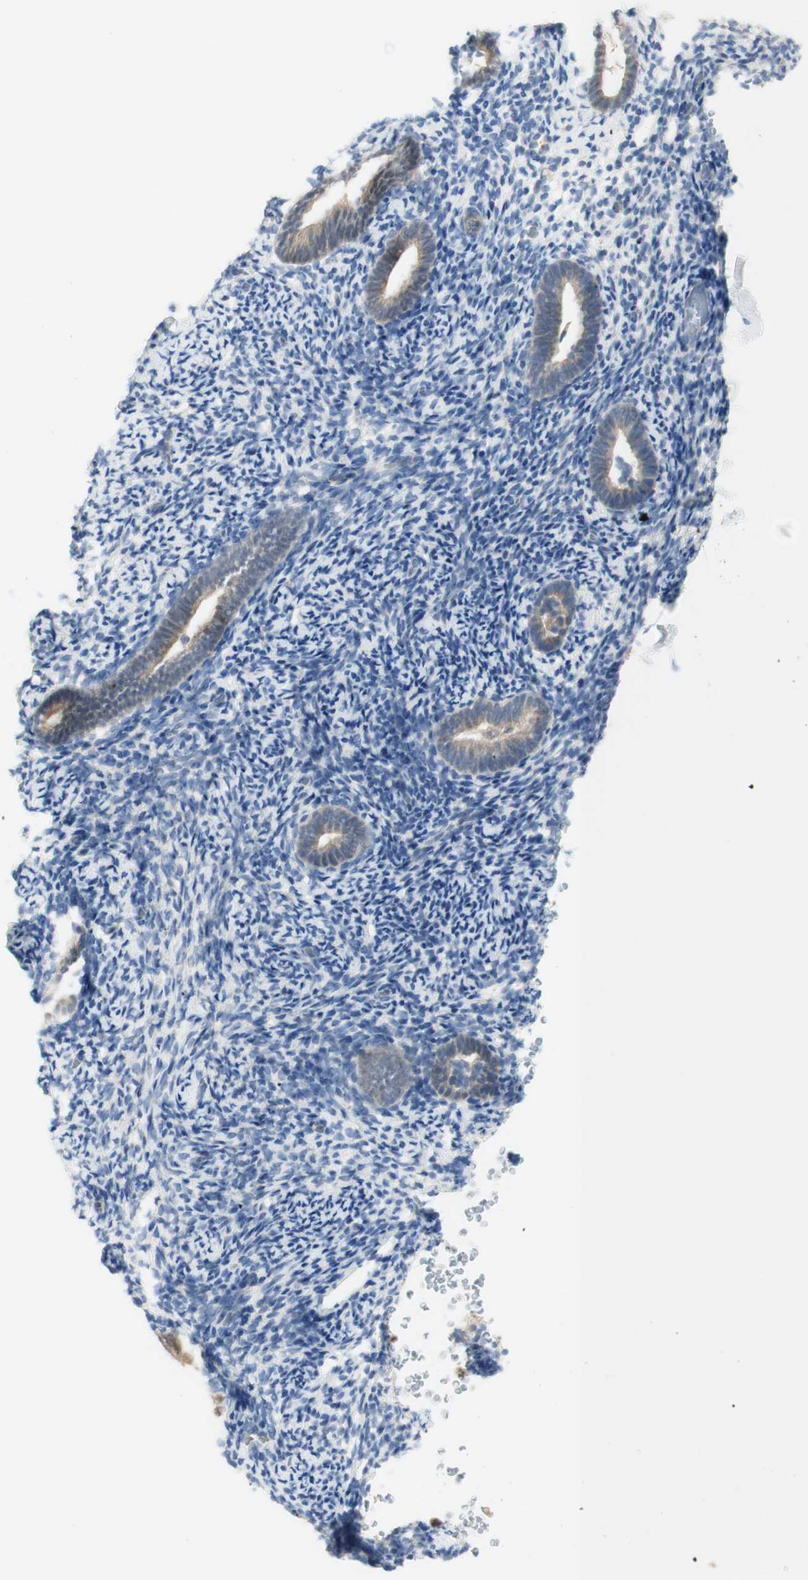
{"staining": {"intensity": "weak", "quantity": "<25%", "location": "nuclear"}, "tissue": "endometrium", "cell_type": "Cells in endometrial stroma", "image_type": "normal", "snomed": [{"axis": "morphology", "description": "Normal tissue, NOS"}, {"axis": "topography", "description": "Endometrium"}], "caption": "Immunohistochemistry histopathology image of benign endometrium: endometrium stained with DAB displays no significant protein expression in cells in endometrial stroma. (IHC, brightfield microscopy, high magnification).", "gene": "RFNG", "patient": {"sex": "female", "age": 51}}